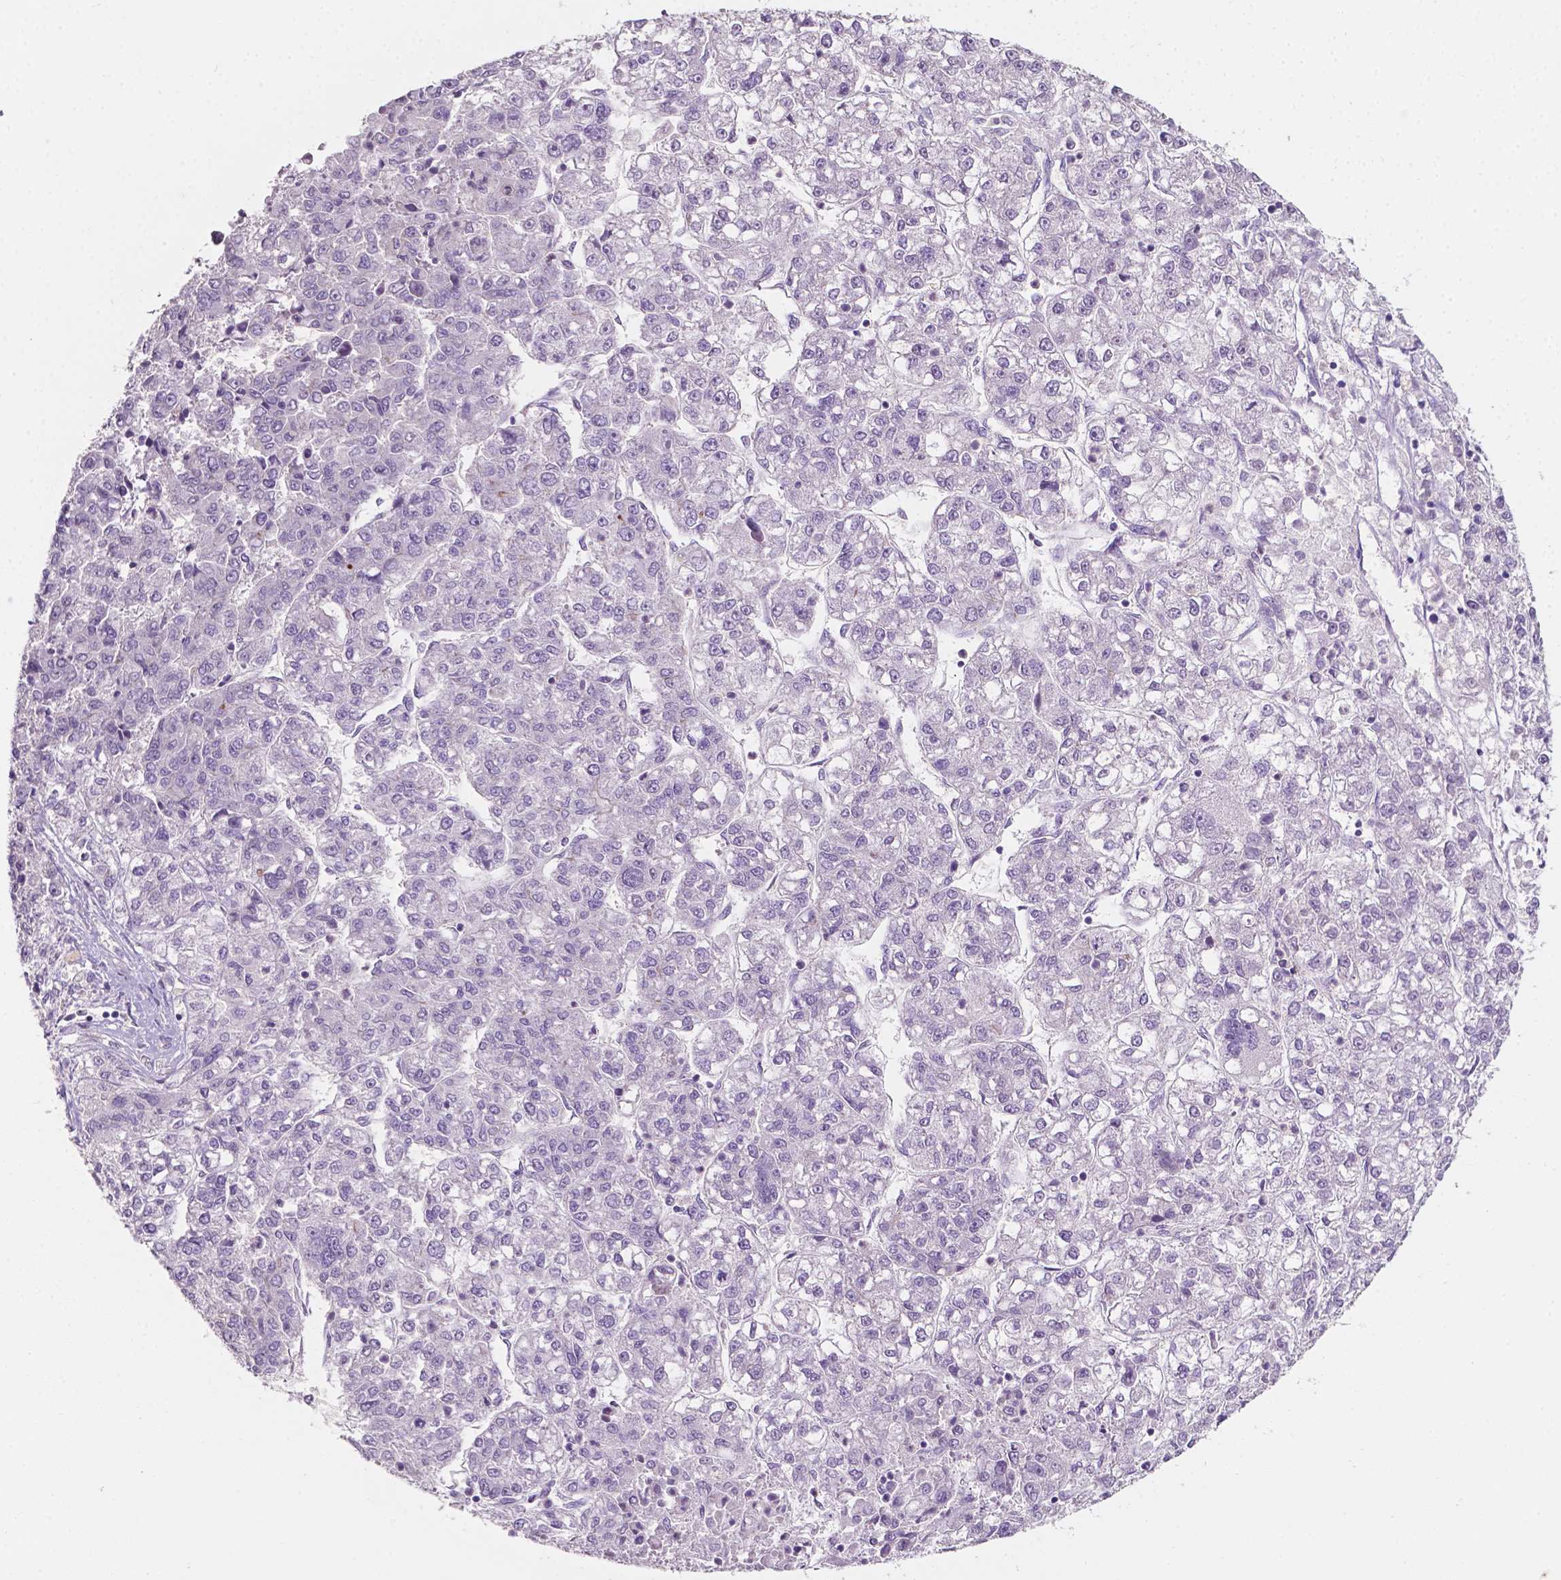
{"staining": {"intensity": "negative", "quantity": "none", "location": "none"}, "tissue": "liver cancer", "cell_type": "Tumor cells", "image_type": "cancer", "snomed": [{"axis": "morphology", "description": "Carcinoma, Hepatocellular, NOS"}, {"axis": "topography", "description": "Liver"}], "caption": "A histopathology image of human liver cancer (hepatocellular carcinoma) is negative for staining in tumor cells. (Brightfield microscopy of DAB (3,3'-diaminobenzidine) immunohistochemistry at high magnification).", "gene": "EGFR", "patient": {"sex": "male", "age": 56}}